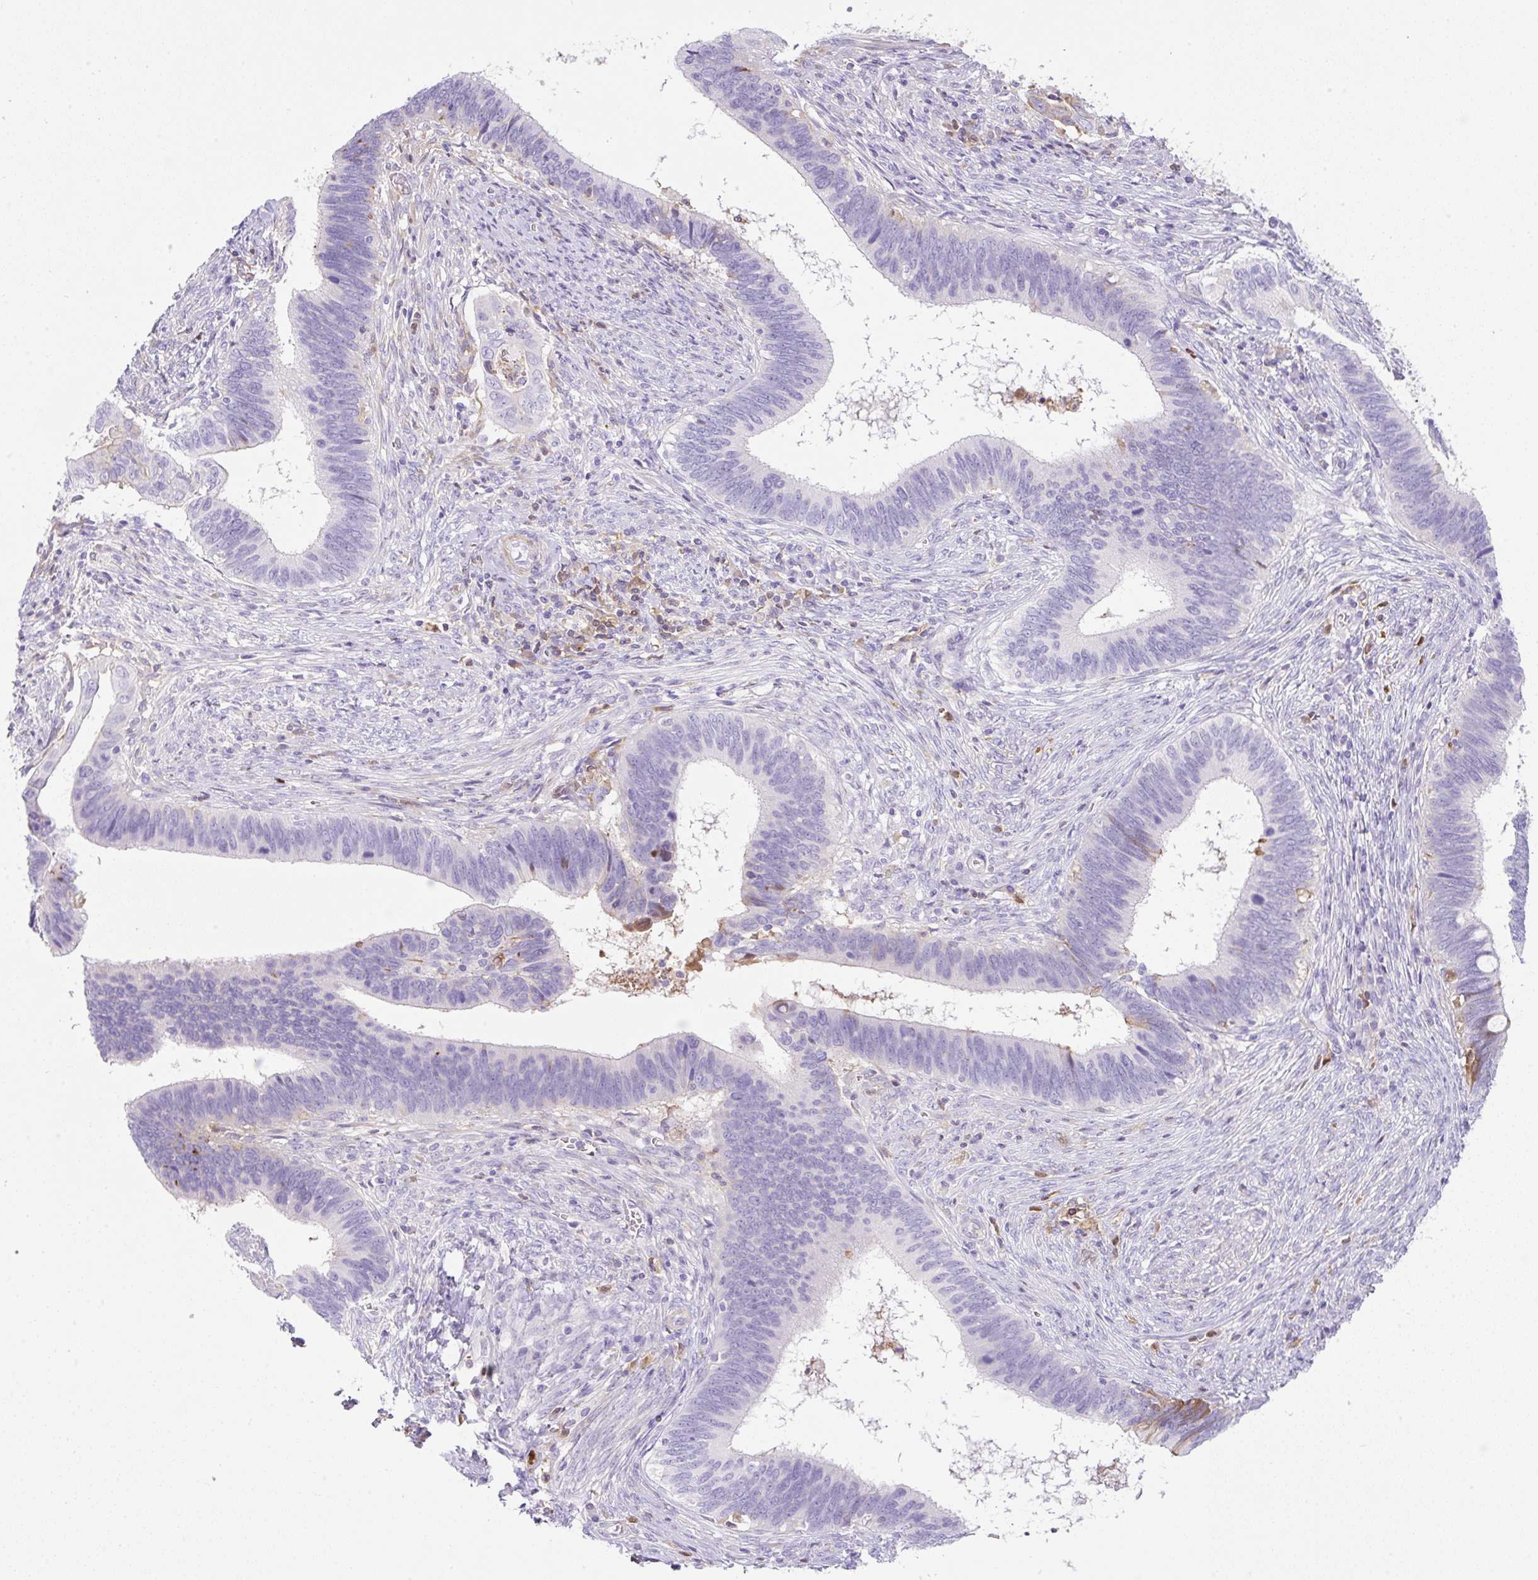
{"staining": {"intensity": "negative", "quantity": "none", "location": "none"}, "tissue": "cervical cancer", "cell_type": "Tumor cells", "image_type": "cancer", "snomed": [{"axis": "morphology", "description": "Adenocarcinoma, NOS"}, {"axis": "topography", "description": "Cervix"}], "caption": "A photomicrograph of human cervical adenocarcinoma is negative for staining in tumor cells. (Immunohistochemistry, brightfield microscopy, high magnification).", "gene": "TDRD15", "patient": {"sex": "female", "age": 42}}